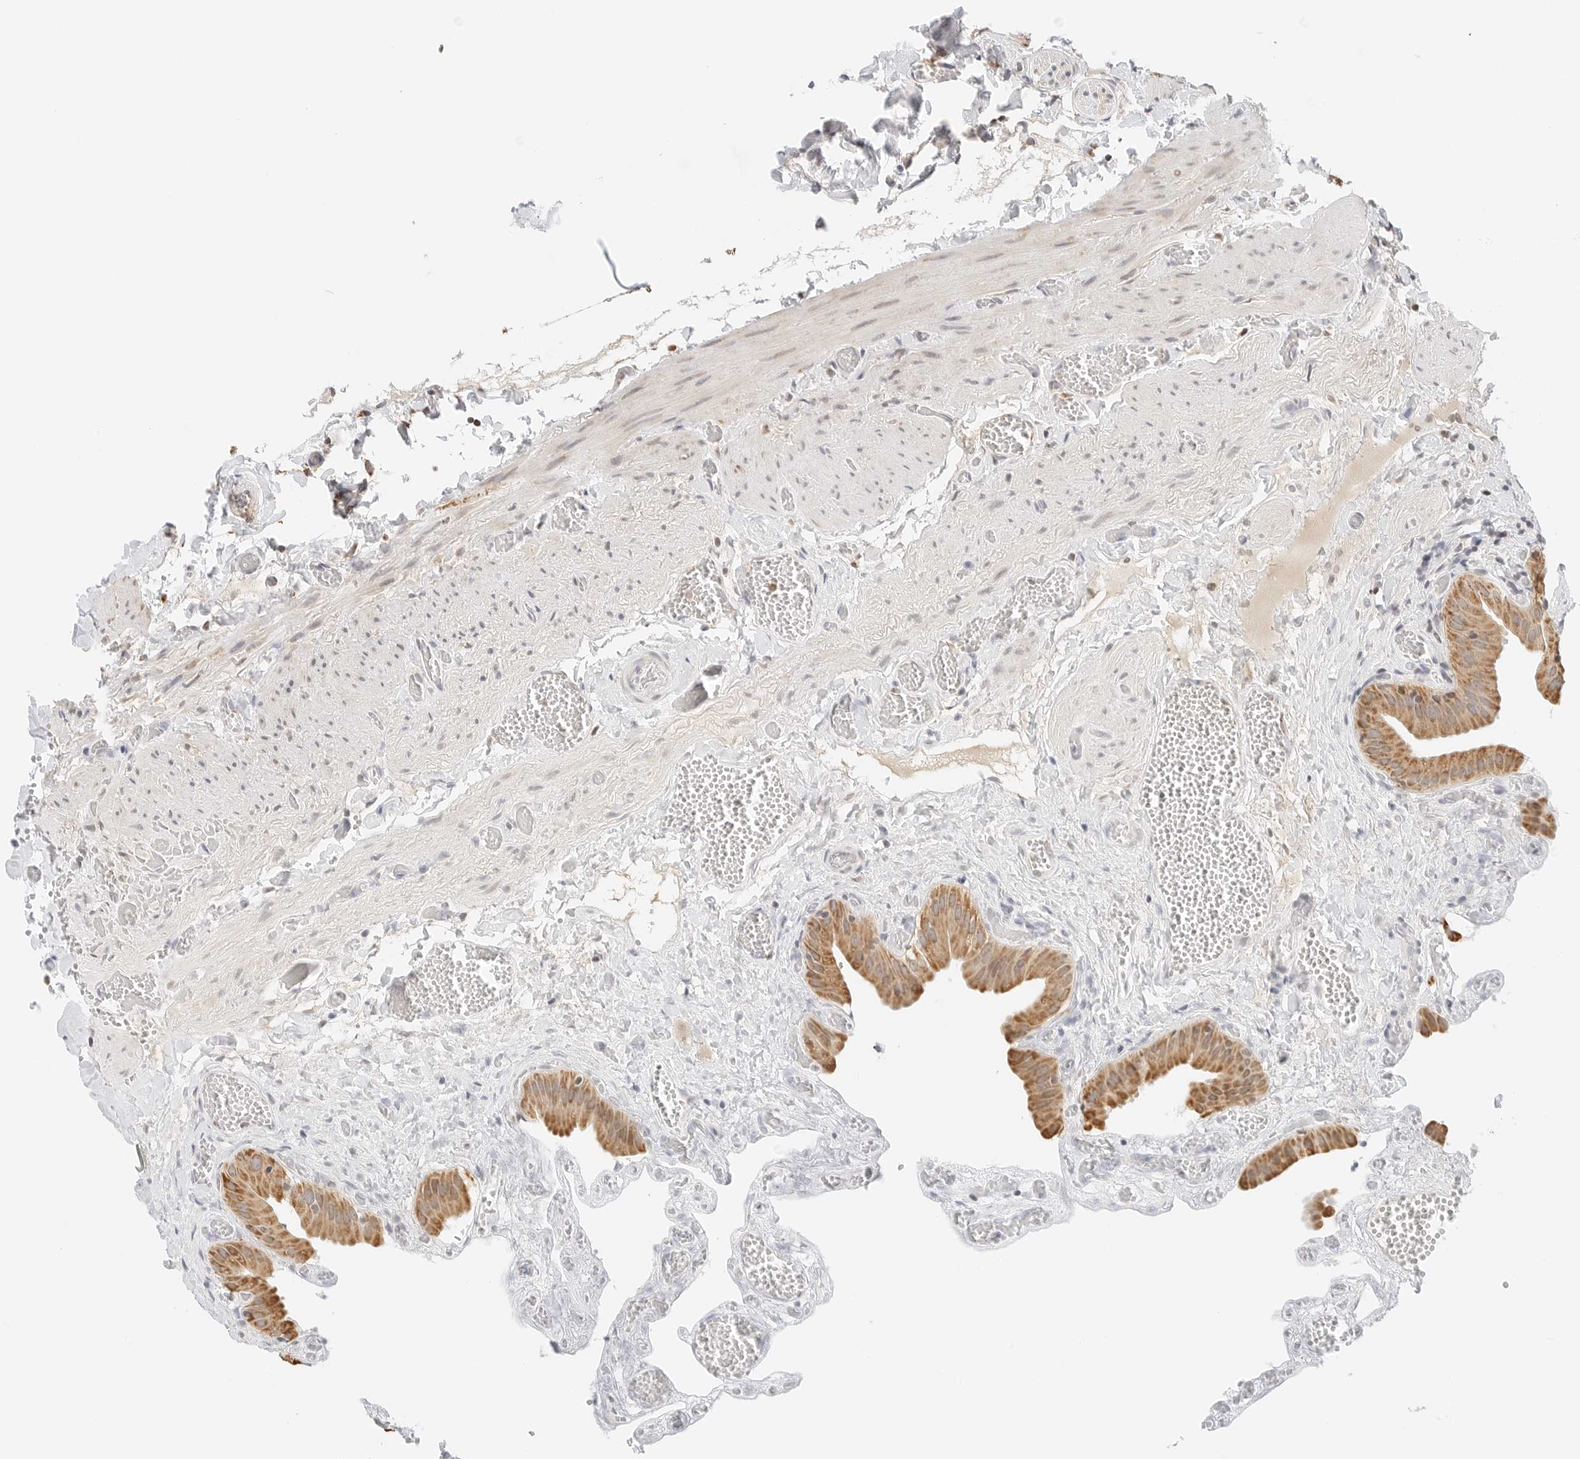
{"staining": {"intensity": "moderate", "quantity": ">75%", "location": "cytoplasmic/membranous,nuclear"}, "tissue": "gallbladder", "cell_type": "Glandular cells", "image_type": "normal", "snomed": [{"axis": "morphology", "description": "Normal tissue, NOS"}, {"axis": "topography", "description": "Gallbladder"}], "caption": "Immunohistochemical staining of benign human gallbladder reveals >75% levels of moderate cytoplasmic/membranous,nuclear protein positivity in approximately >75% of glandular cells.", "gene": "ATL1", "patient": {"sex": "female", "age": 64}}